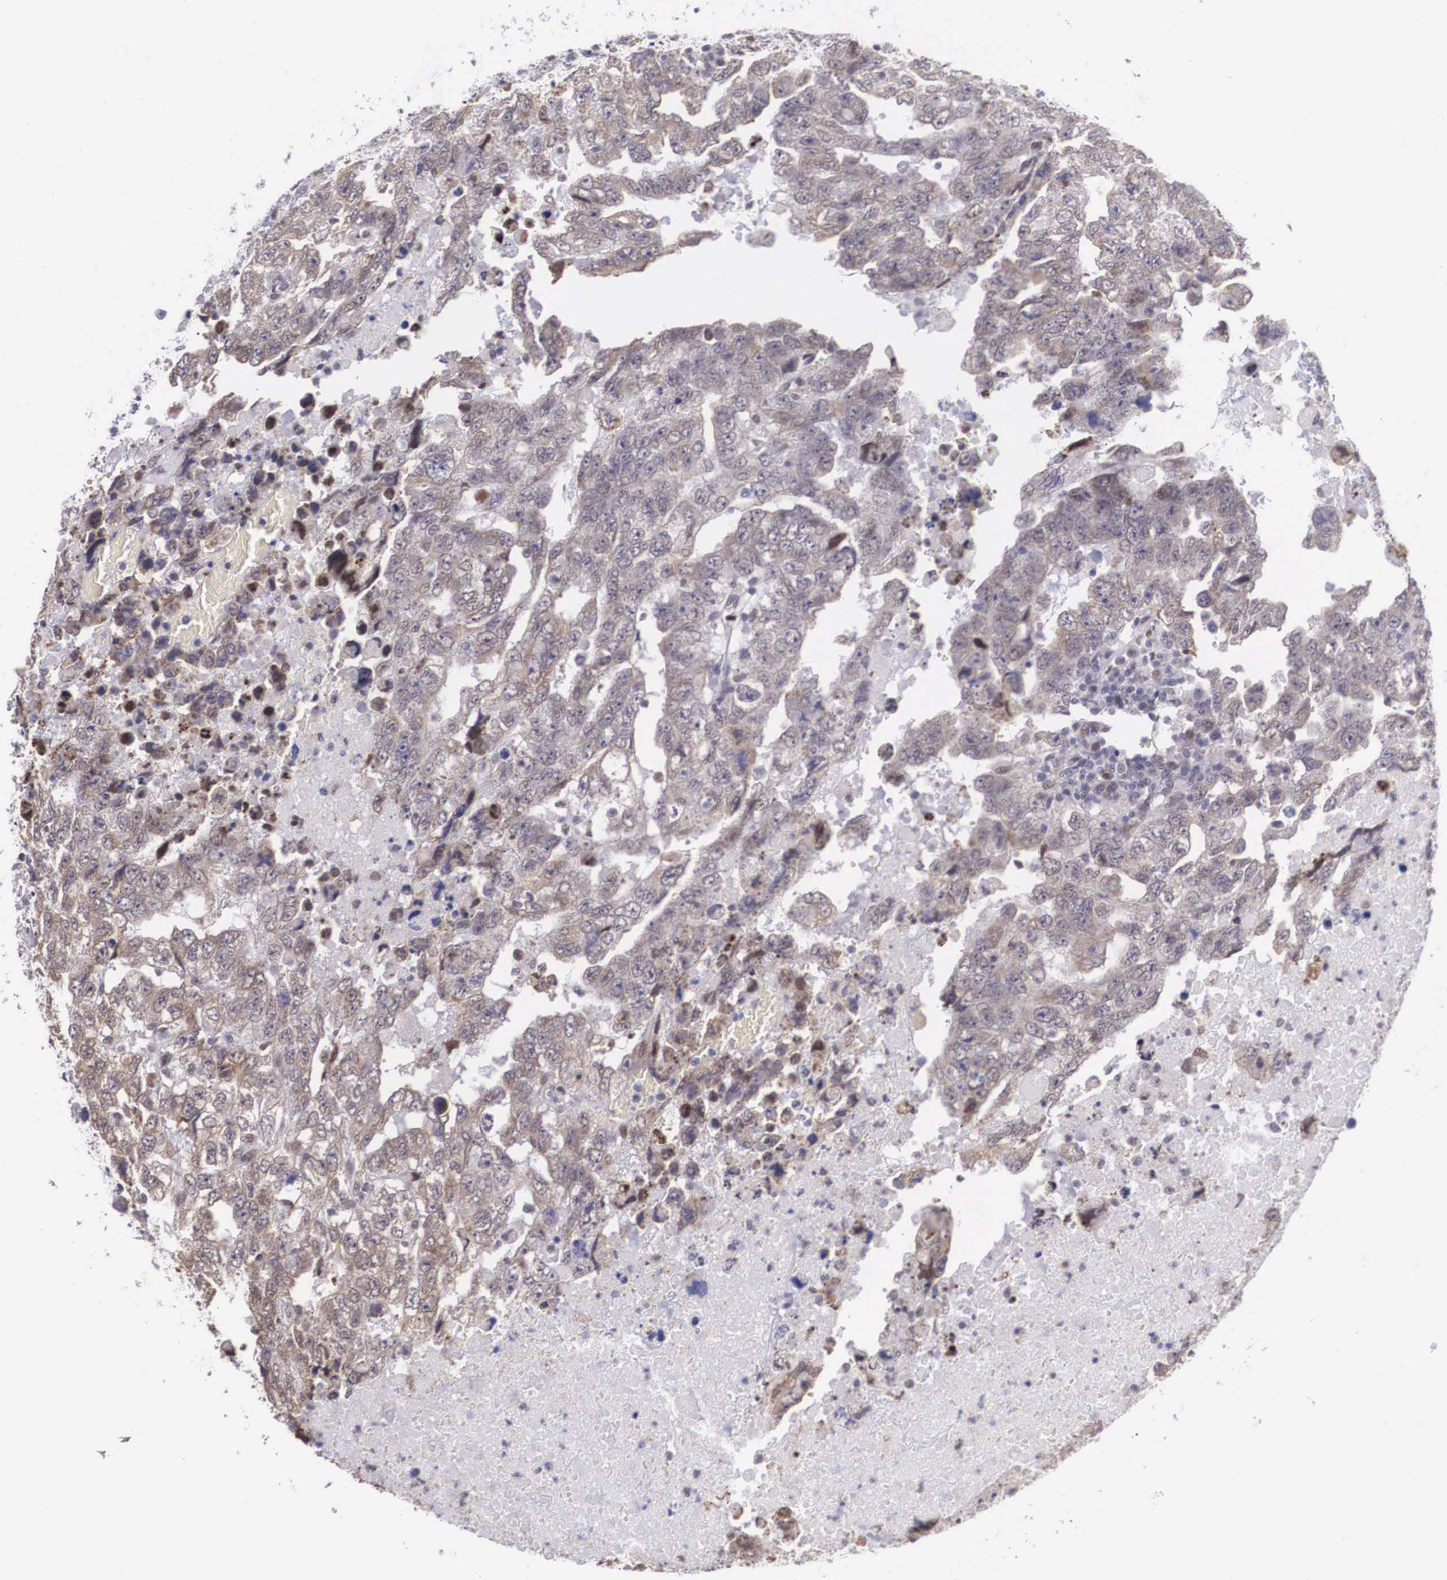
{"staining": {"intensity": "weak", "quantity": "<25%", "location": "cytoplasmic/membranous"}, "tissue": "testis cancer", "cell_type": "Tumor cells", "image_type": "cancer", "snomed": [{"axis": "morphology", "description": "Carcinoma, Embryonal, NOS"}, {"axis": "topography", "description": "Testis"}], "caption": "This is an IHC image of testis cancer. There is no expression in tumor cells.", "gene": "SLC25A21", "patient": {"sex": "male", "age": 36}}